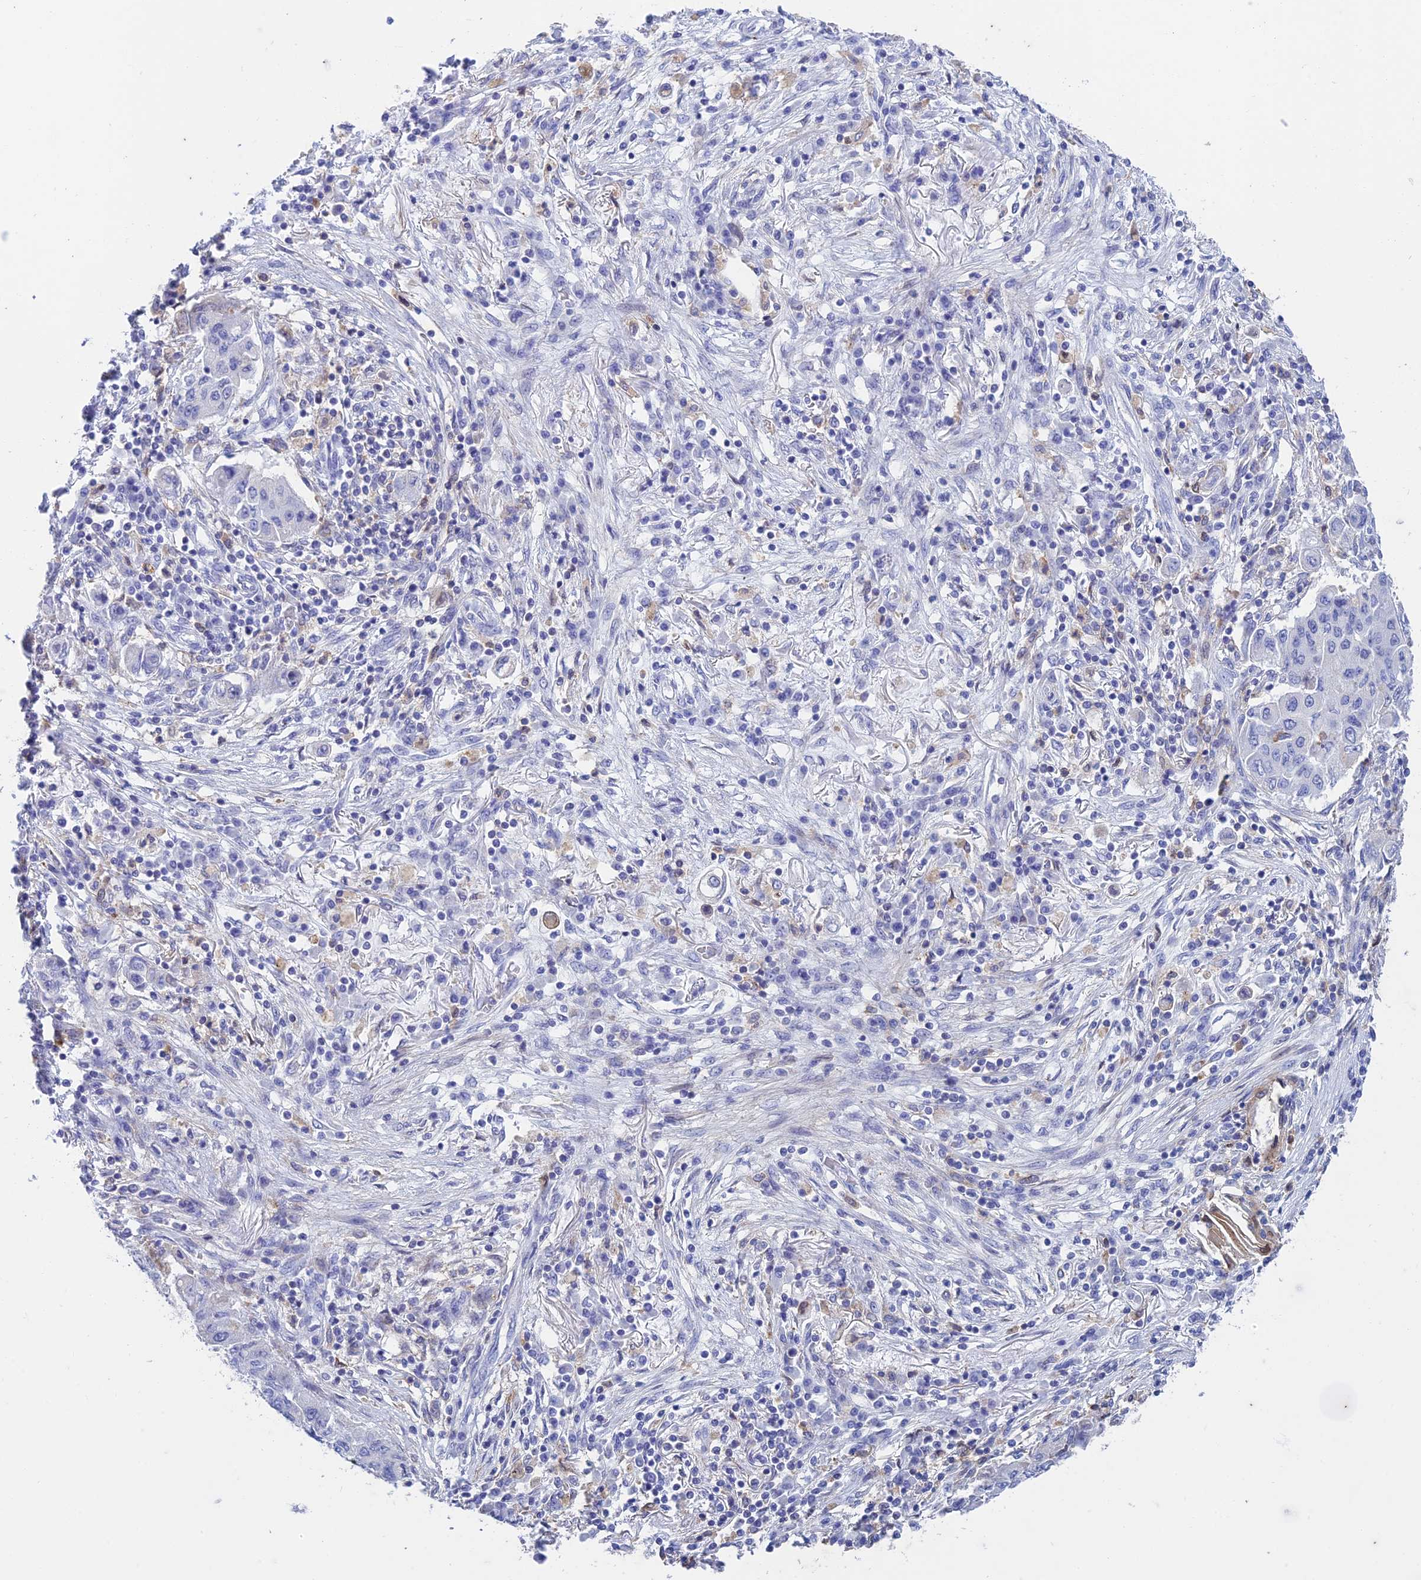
{"staining": {"intensity": "negative", "quantity": "none", "location": "none"}, "tissue": "lung cancer", "cell_type": "Tumor cells", "image_type": "cancer", "snomed": [{"axis": "morphology", "description": "Squamous cell carcinoma, NOS"}, {"axis": "topography", "description": "Lung"}], "caption": "The image demonstrates no staining of tumor cells in lung cancer.", "gene": "FGF7", "patient": {"sex": "male", "age": 74}}